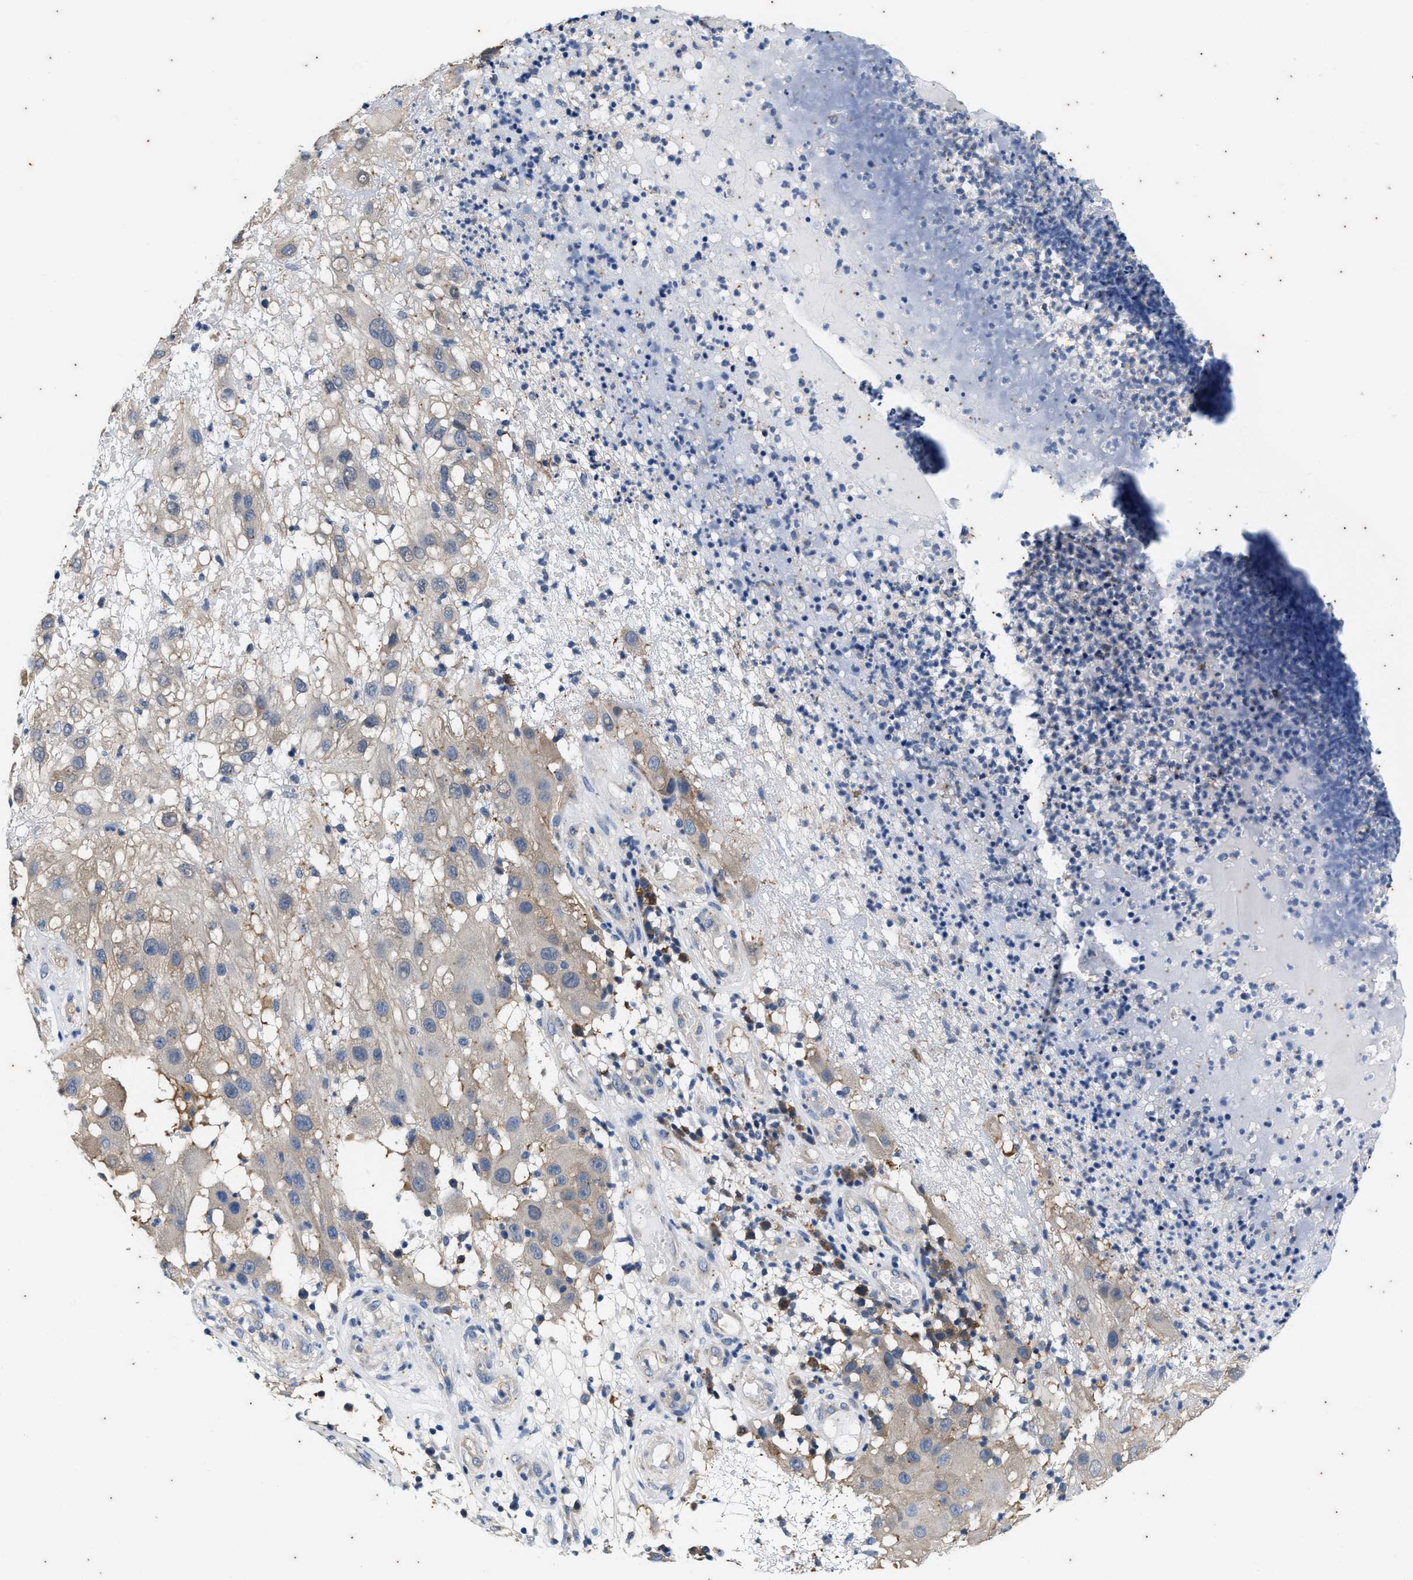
{"staining": {"intensity": "weak", "quantity": "25%-75%", "location": "cytoplasmic/membranous"}, "tissue": "melanoma", "cell_type": "Tumor cells", "image_type": "cancer", "snomed": [{"axis": "morphology", "description": "Malignant melanoma, NOS"}, {"axis": "topography", "description": "Skin"}], "caption": "Malignant melanoma was stained to show a protein in brown. There is low levels of weak cytoplasmic/membranous staining in about 25%-75% of tumor cells.", "gene": "COX19", "patient": {"sex": "female", "age": 81}}